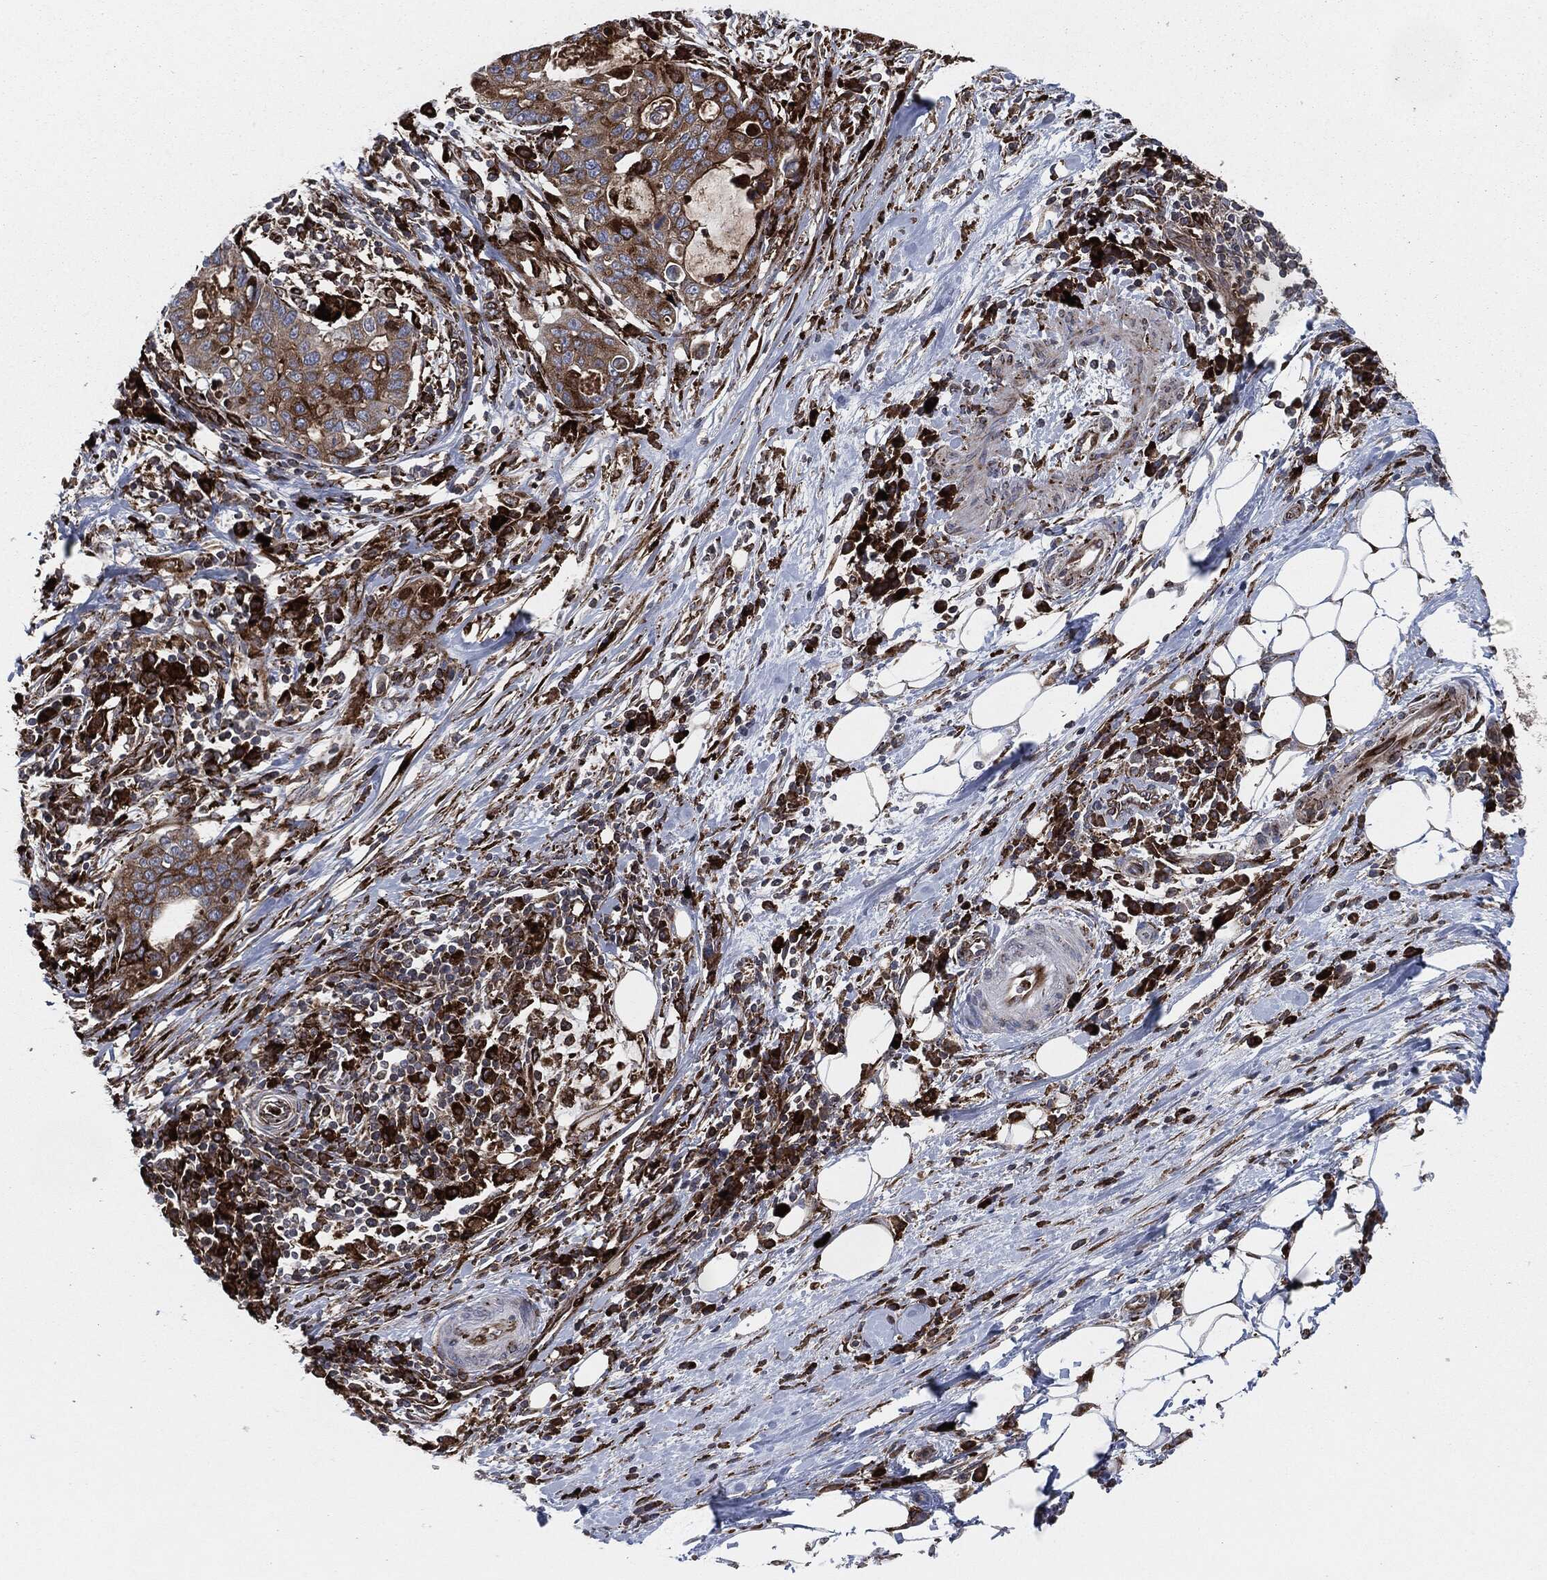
{"staining": {"intensity": "moderate", "quantity": ">75%", "location": "cytoplasmic/membranous"}, "tissue": "stomach cancer", "cell_type": "Tumor cells", "image_type": "cancer", "snomed": [{"axis": "morphology", "description": "Adenocarcinoma, NOS"}, {"axis": "topography", "description": "Stomach"}], "caption": "Tumor cells show moderate cytoplasmic/membranous staining in about >75% of cells in adenocarcinoma (stomach).", "gene": "CALR", "patient": {"sex": "male", "age": 54}}